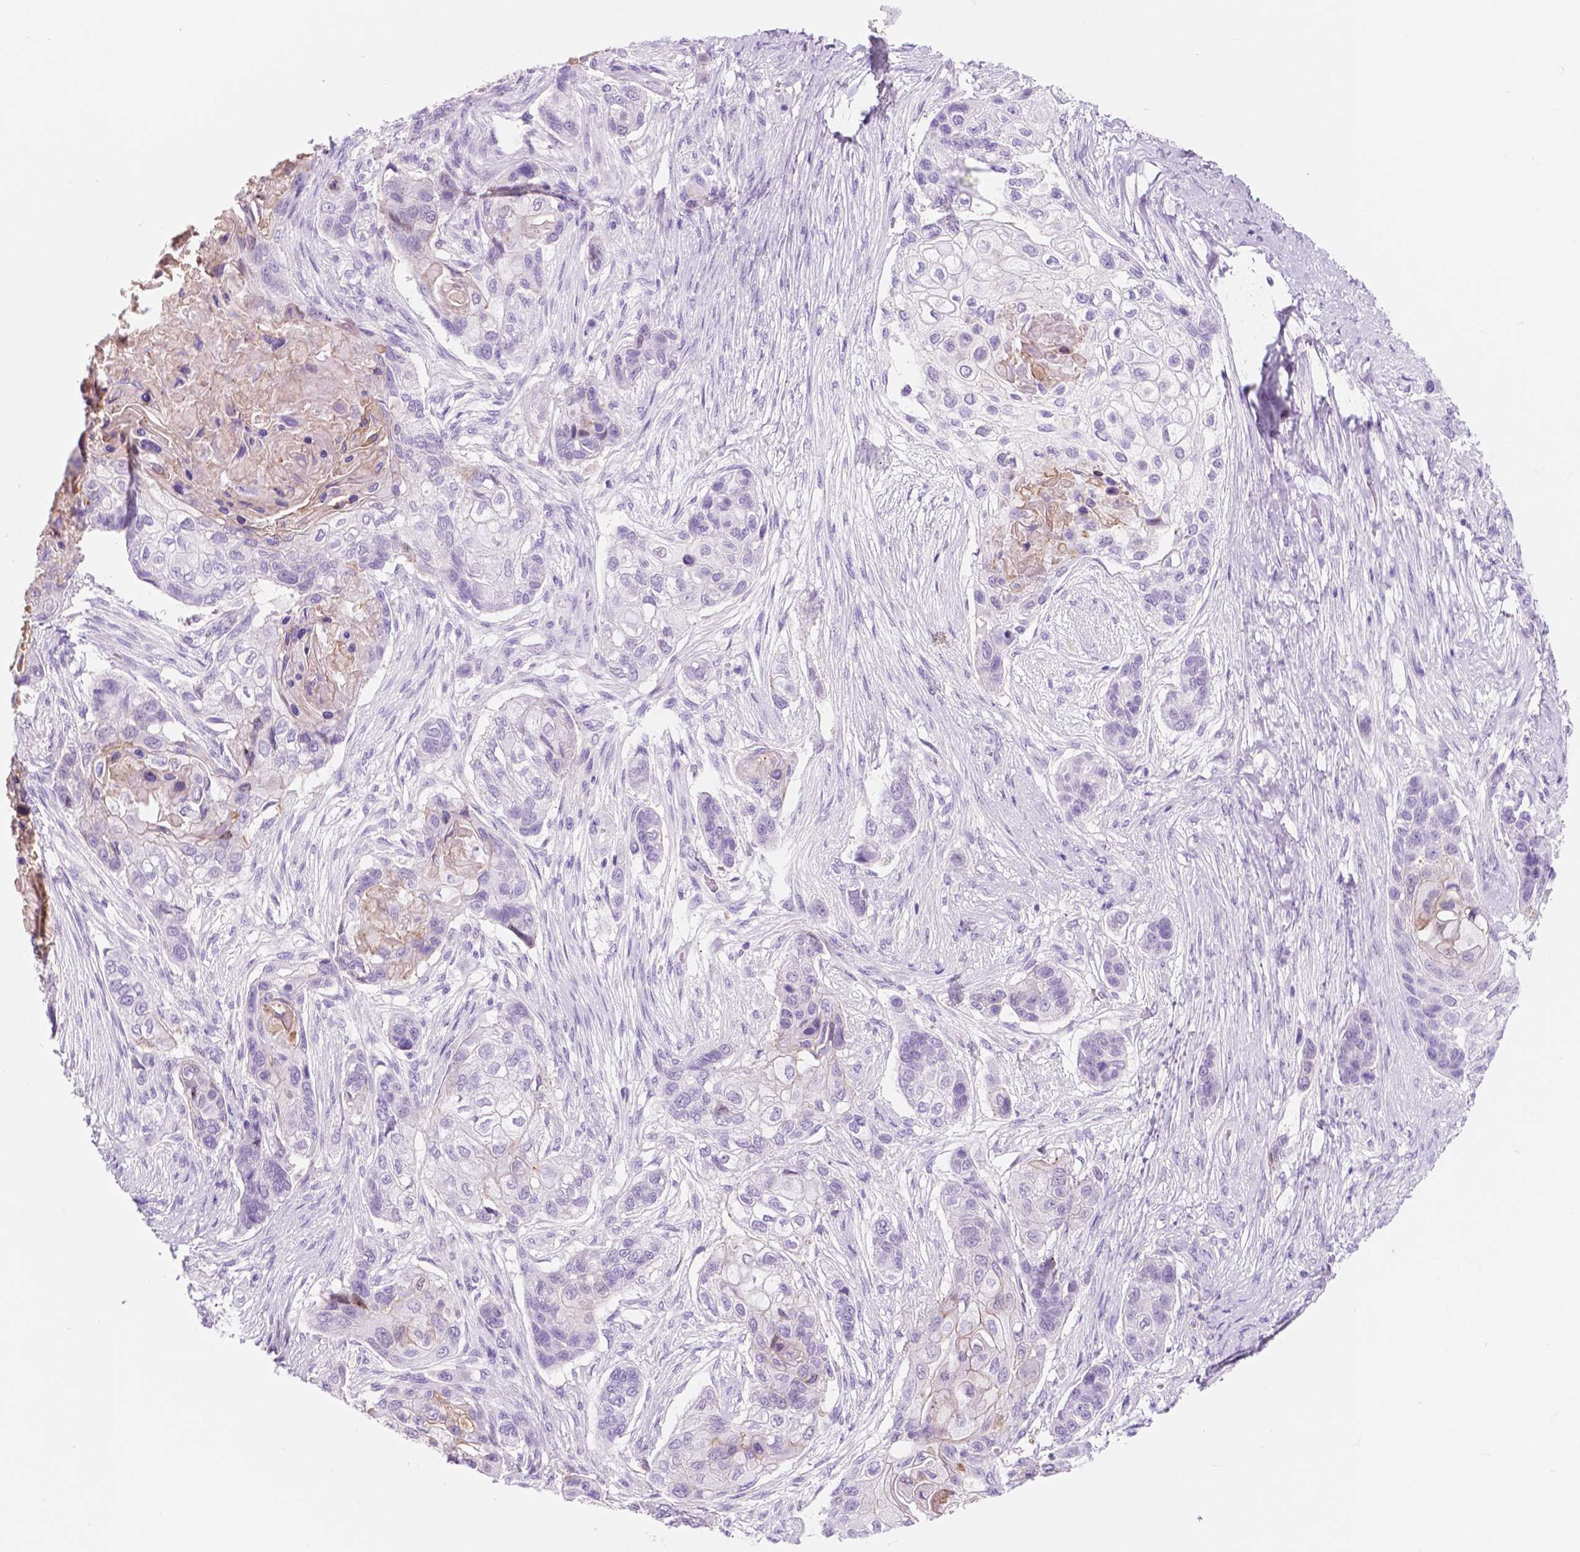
{"staining": {"intensity": "negative", "quantity": "none", "location": "none"}, "tissue": "lung cancer", "cell_type": "Tumor cells", "image_type": "cancer", "snomed": [{"axis": "morphology", "description": "Squamous cell carcinoma, NOS"}, {"axis": "topography", "description": "Lung"}], "caption": "An immunohistochemistry micrograph of squamous cell carcinoma (lung) is shown. There is no staining in tumor cells of squamous cell carcinoma (lung).", "gene": "CUZD1", "patient": {"sex": "male", "age": 69}}